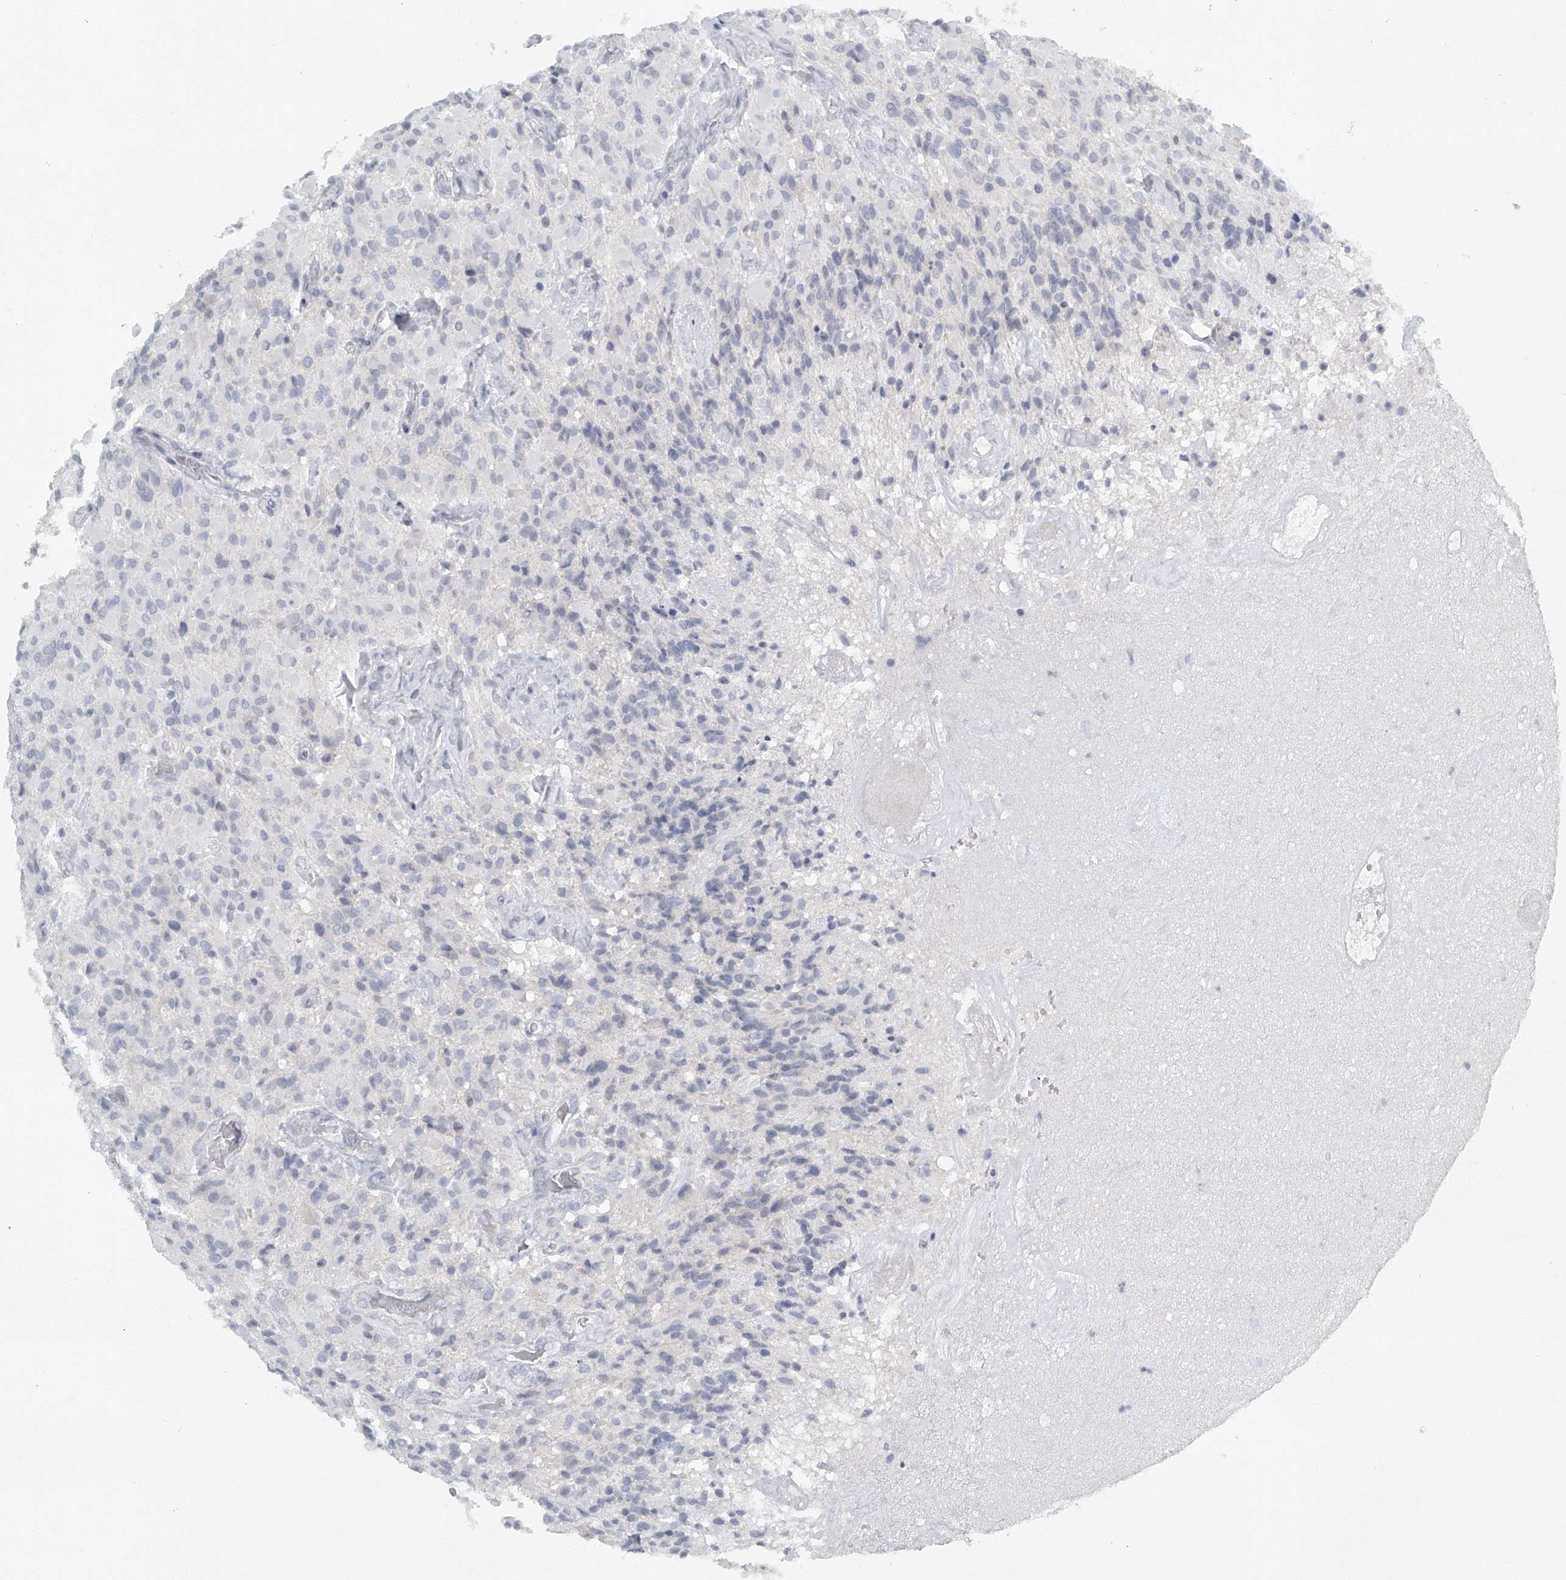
{"staining": {"intensity": "negative", "quantity": "none", "location": "none"}, "tissue": "glioma", "cell_type": "Tumor cells", "image_type": "cancer", "snomed": [{"axis": "morphology", "description": "Glioma, malignant, High grade"}, {"axis": "topography", "description": "Brain"}], "caption": "Immunohistochemistry (IHC) photomicrograph of neoplastic tissue: human glioma stained with DAB (3,3'-diaminobenzidine) exhibits no significant protein staining in tumor cells. The staining was performed using DAB (3,3'-diaminobenzidine) to visualize the protein expression in brown, while the nuclei were stained in blue with hematoxylin (Magnification: 20x).", "gene": "FAT2", "patient": {"sex": "male", "age": 71}}